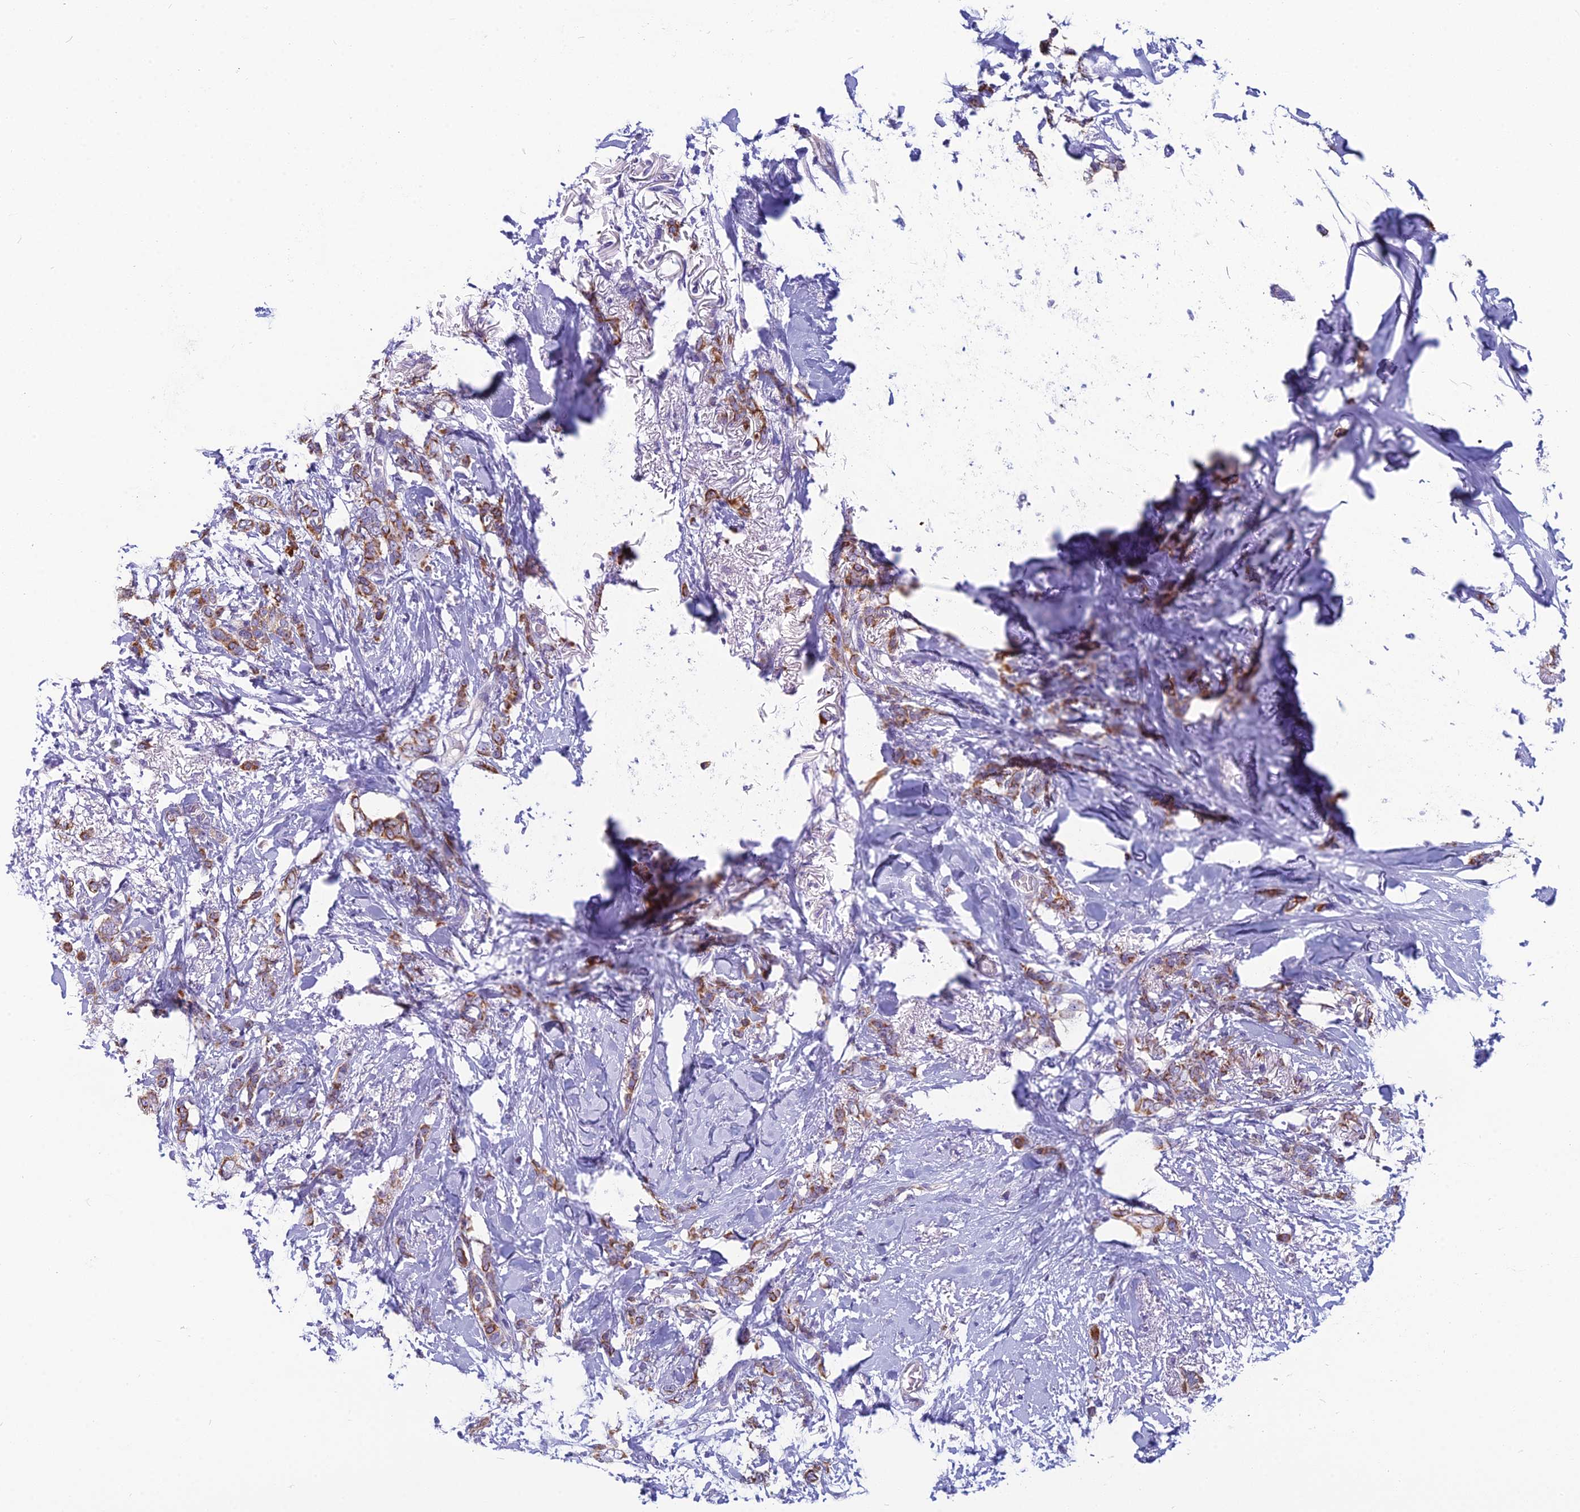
{"staining": {"intensity": "strong", "quantity": "25%-75%", "location": "cytoplasmic/membranous"}, "tissue": "breast cancer", "cell_type": "Tumor cells", "image_type": "cancer", "snomed": [{"axis": "morphology", "description": "Duct carcinoma"}, {"axis": "topography", "description": "Breast"}], "caption": "This photomicrograph displays IHC staining of human breast intraductal carcinoma, with high strong cytoplasmic/membranous staining in about 25%-75% of tumor cells.", "gene": "RBM41", "patient": {"sex": "female", "age": 72}}